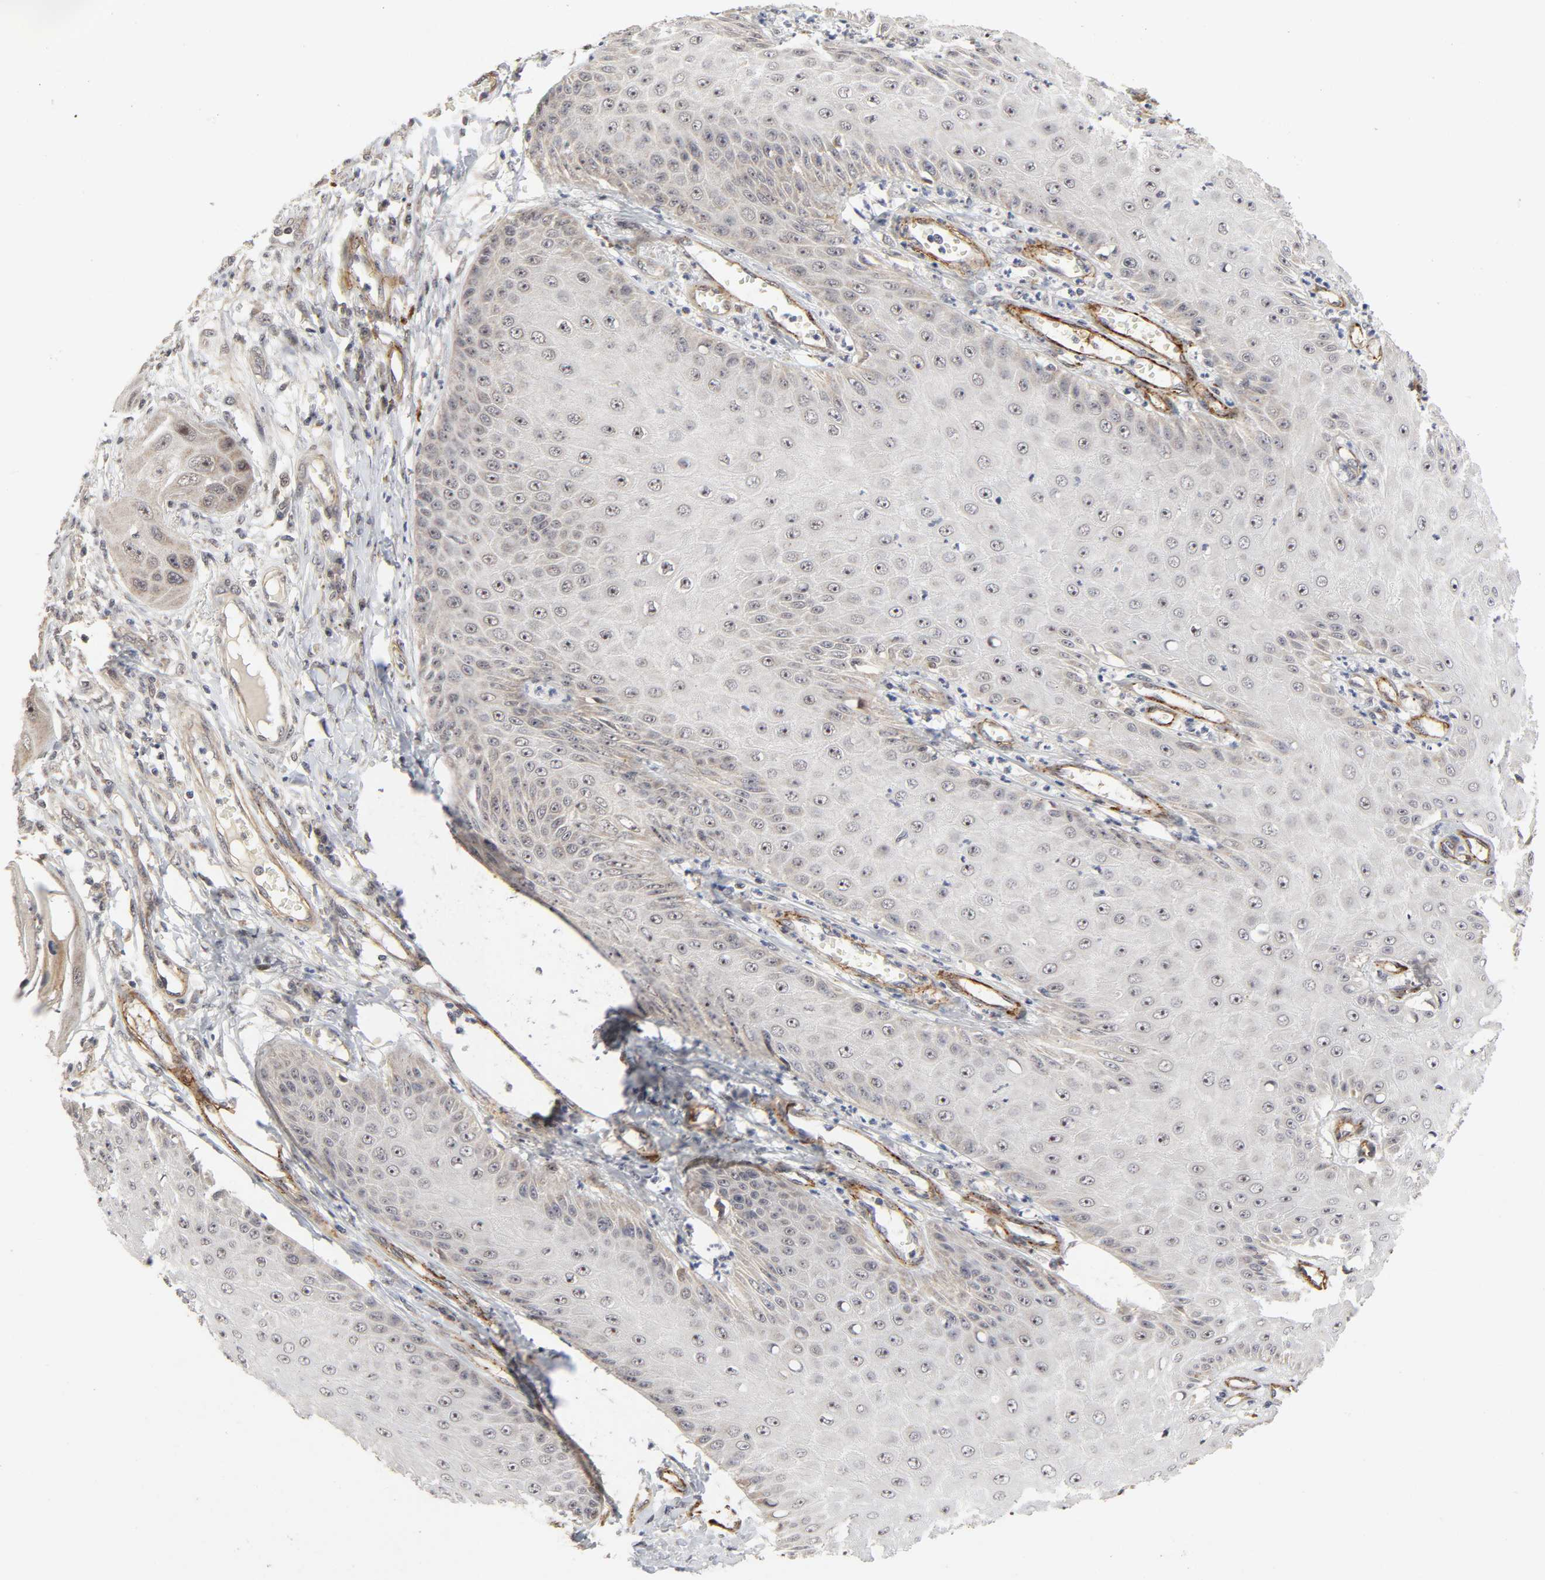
{"staining": {"intensity": "weak", "quantity": "25%-75%", "location": "nuclear"}, "tissue": "skin cancer", "cell_type": "Tumor cells", "image_type": "cancer", "snomed": [{"axis": "morphology", "description": "Squamous cell carcinoma, NOS"}, {"axis": "topography", "description": "Skin"}], "caption": "IHC (DAB (3,3'-diaminobenzidine)) staining of skin squamous cell carcinoma exhibits weak nuclear protein expression in about 25%-75% of tumor cells.", "gene": "ZKSCAN8", "patient": {"sex": "female", "age": 40}}